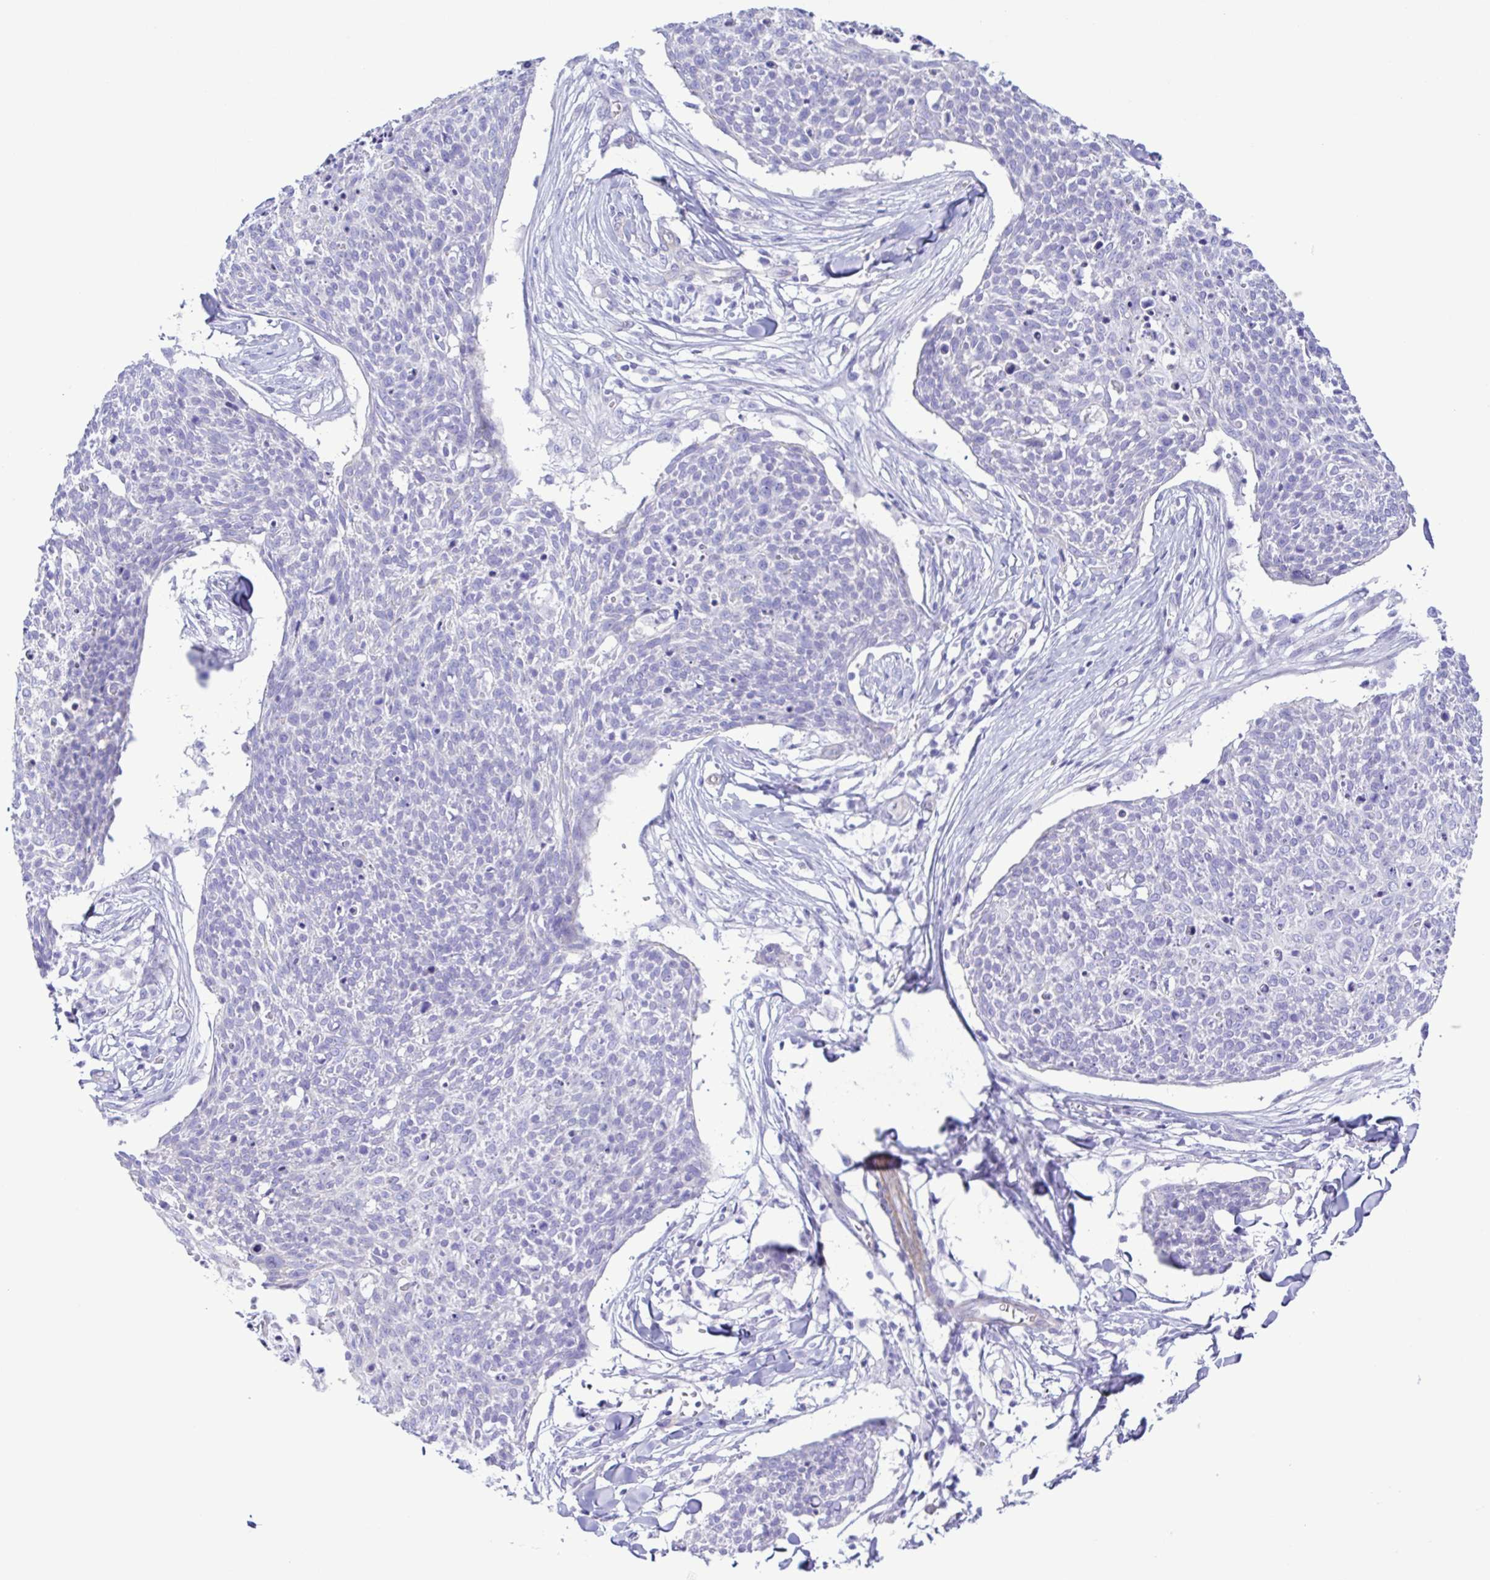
{"staining": {"intensity": "negative", "quantity": "none", "location": "none"}, "tissue": "skin cancer", "cell_type": "Tumor cells", "image_type": "cancer", "snomed": [{"axis": "morphology", "description": "Squamous cell carcinoma, NOS"}, {"axis": "topography", "description": "Skin"}, {"axis": "topography", "description": "Vulva"}], "caption": "Tumor cells are negative for protein expression in human skin squamous cell carcinoma.", "gene": "CYP11A1", "patient": {"sex": "female", "age": 75}}